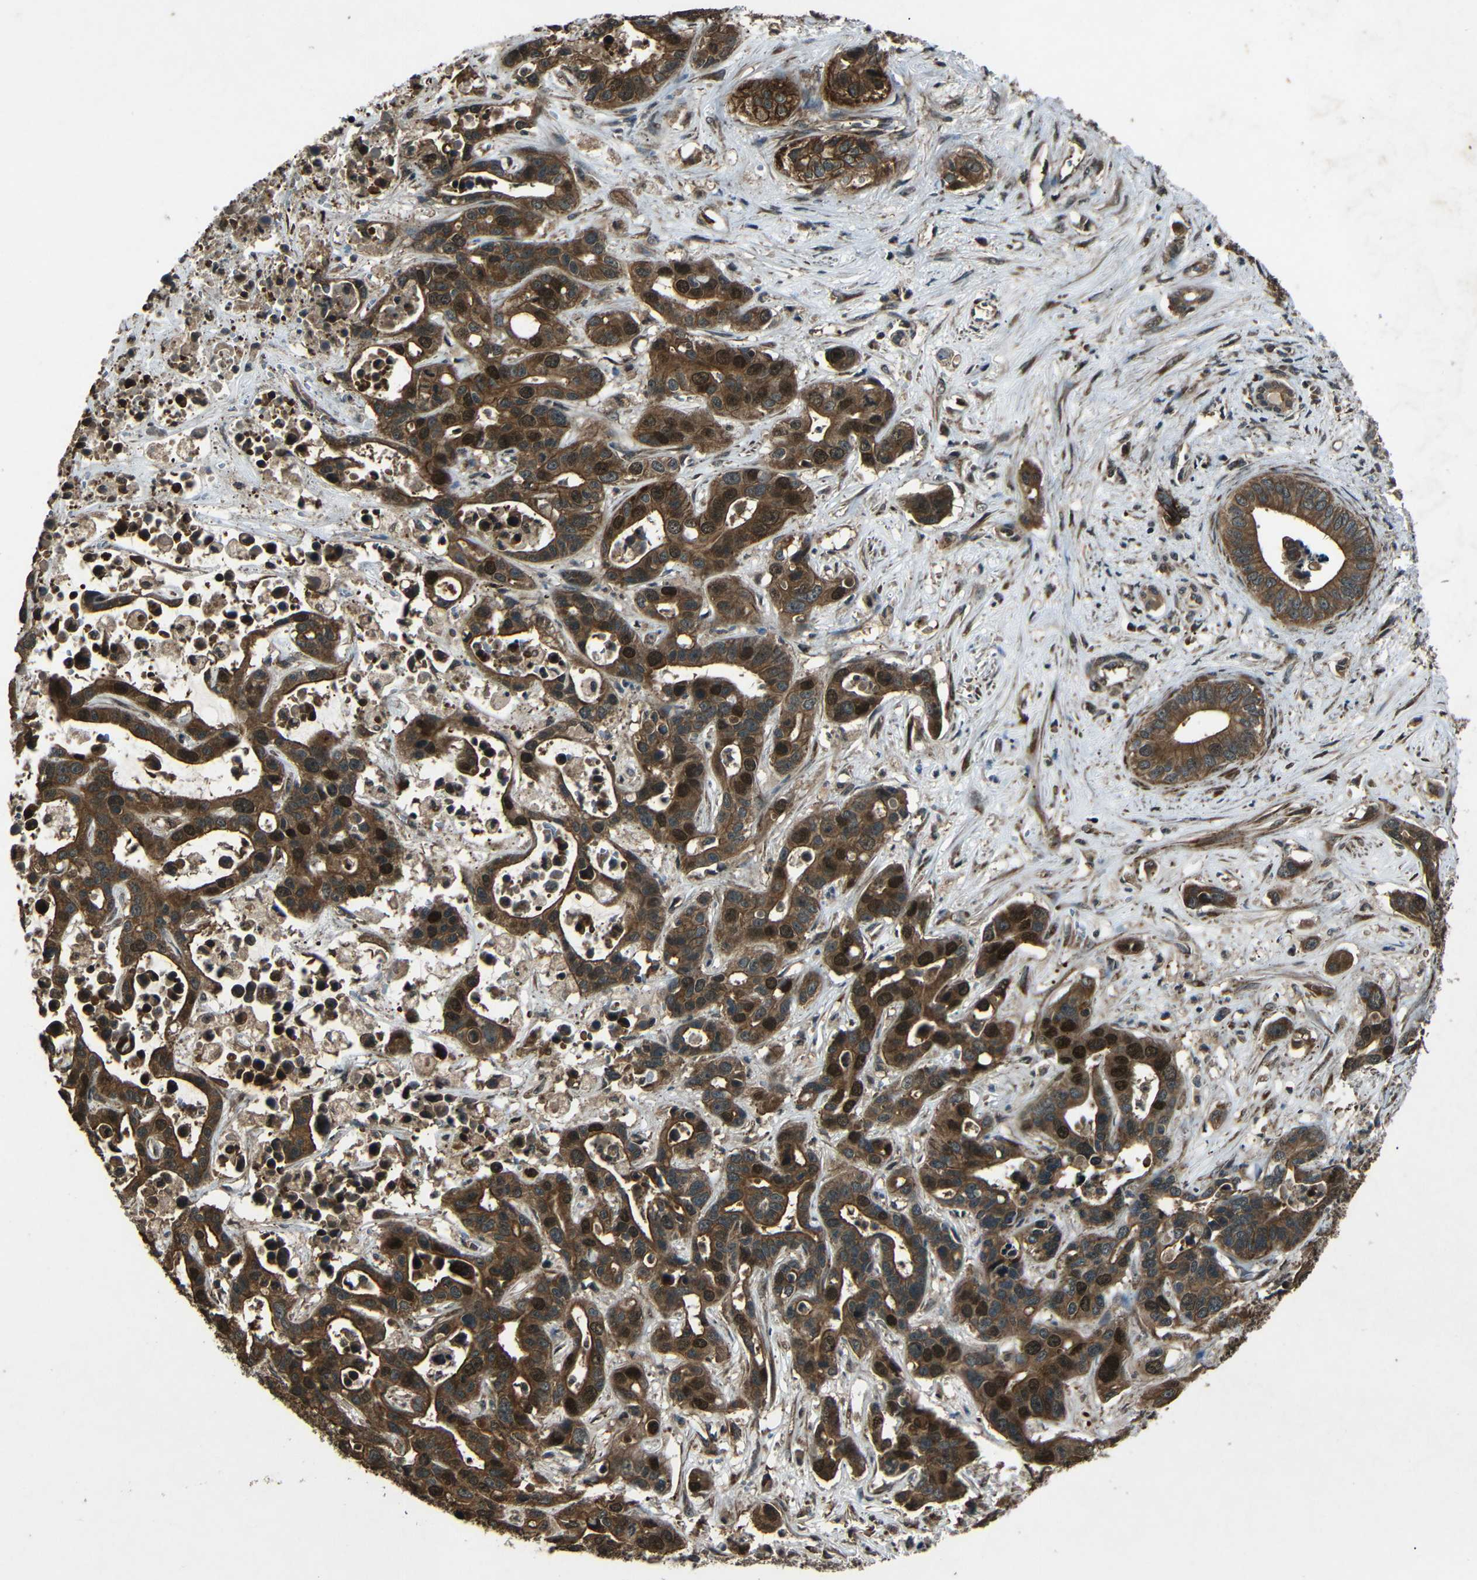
{"staining": {"intensity": "strong", "quantity": ">75%", "location": "cytoplasmic/membranous,nuclear"}, "tissue": "liver cancer", "cell_type": "Tumor cells", "image_type": "cancer", "snomed": [{"axis": "morphology", "description": "Cholangiocarcinoma"}, {"axis": "topography", "description": "Liver"}], "caption": "Cholangiocarcinoma (liver) was stained to show a protein in brown. There is high levels of strong cytoplasmic/membranous and nuclear expression in about >75% of tumor cells. (IHC, brightfield microscopy, high magnification).", "gene": "PLK2", "patient": {"sex": "female", "age": 65}}